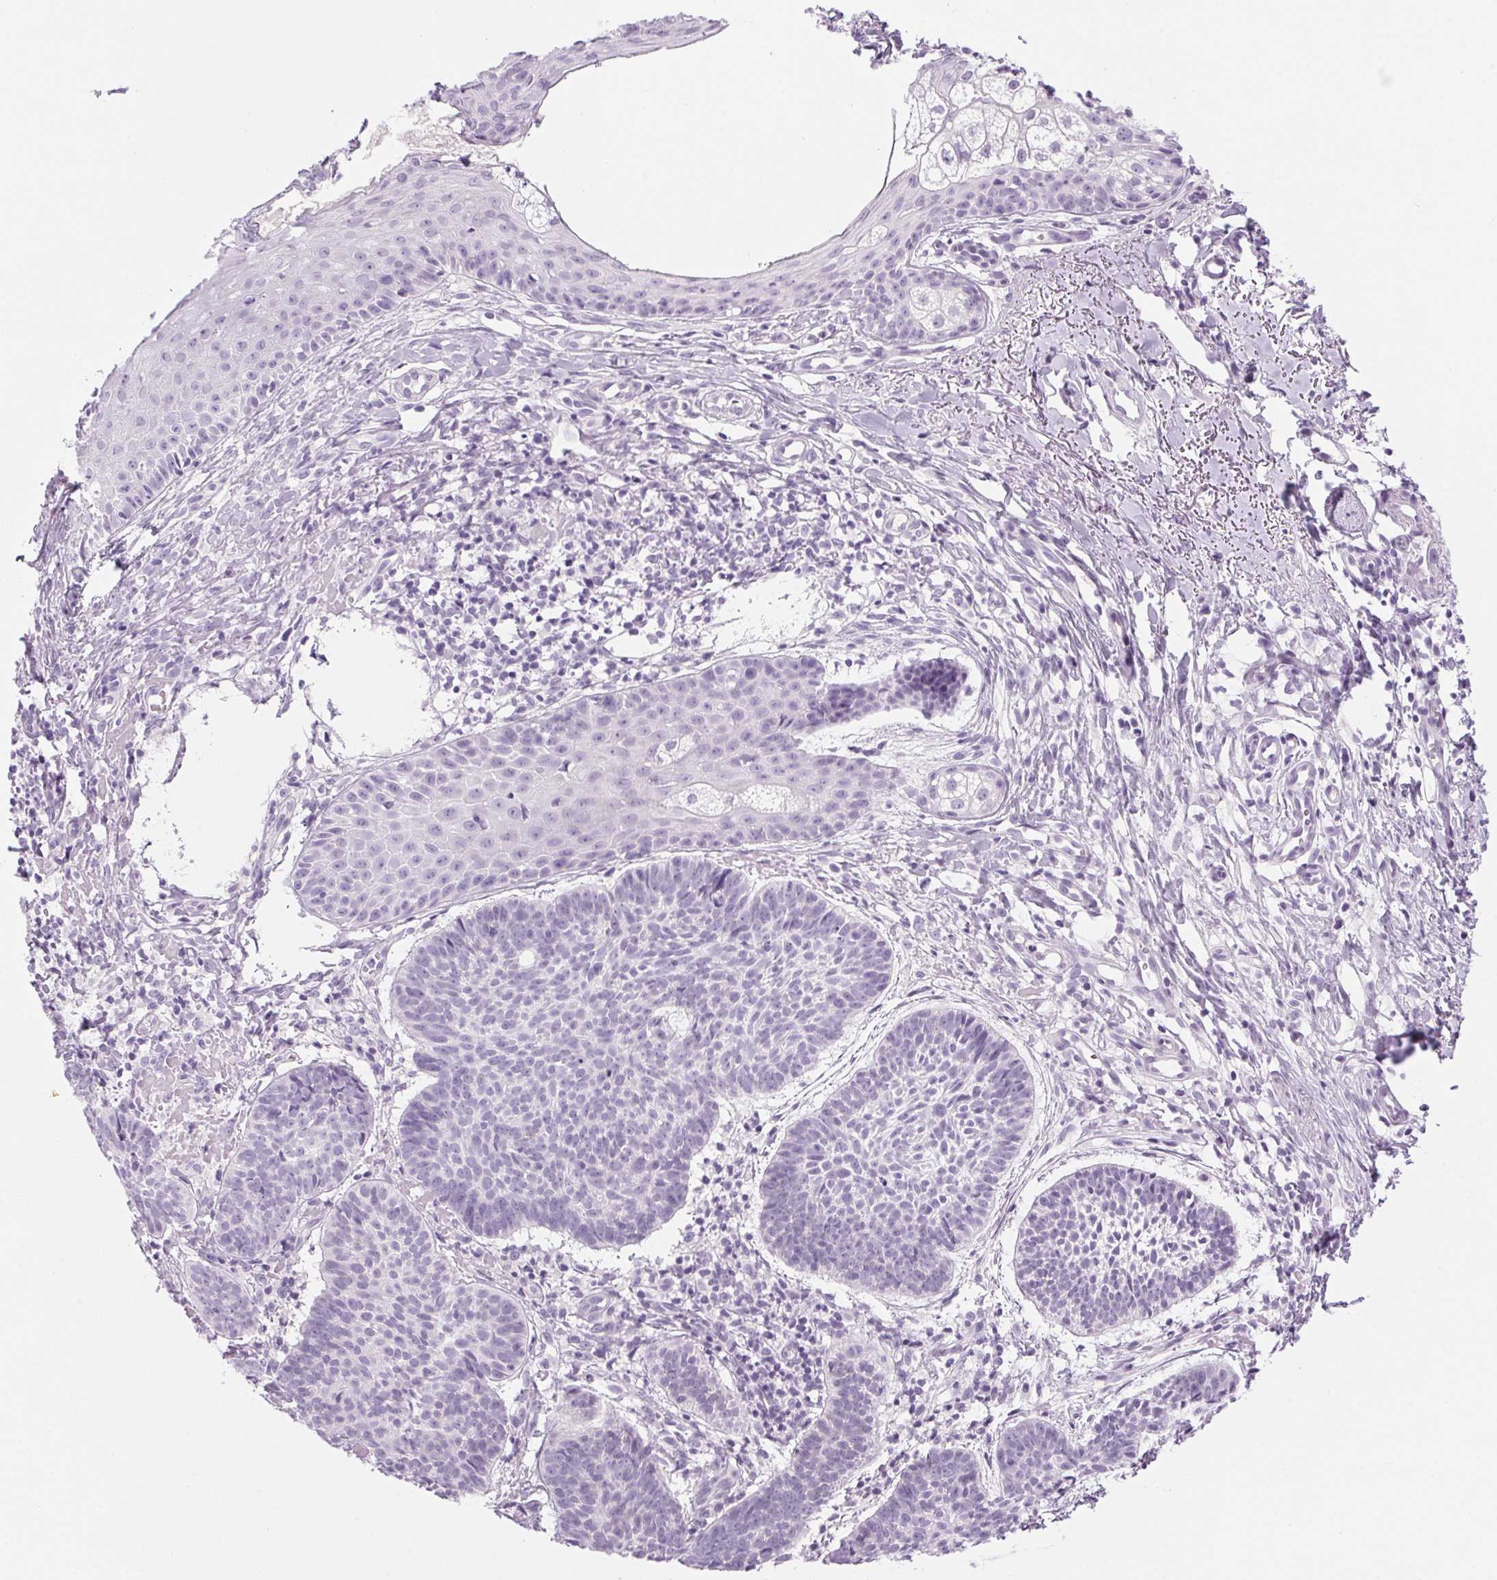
{"staining": {"intensity": "negative", "quantity": "none", "location": "none"}, "tissue": "skin cancer", "cell_type": "Tumor cells", "image_type": "cancer", "snomed": [{"axis": "morphology", "description": "Basal cell carcinoma"}, {"axis": "topography", "description": "Skin"}], "caption": "An immunohistochemistry (IHC) micrograph of skin basal cell carcinoma is shown. There is no staining in tumor cells of skin basal cell carcinoma.", "gene": "LRP2", "patient": {"sex": "male", "age": 72}}